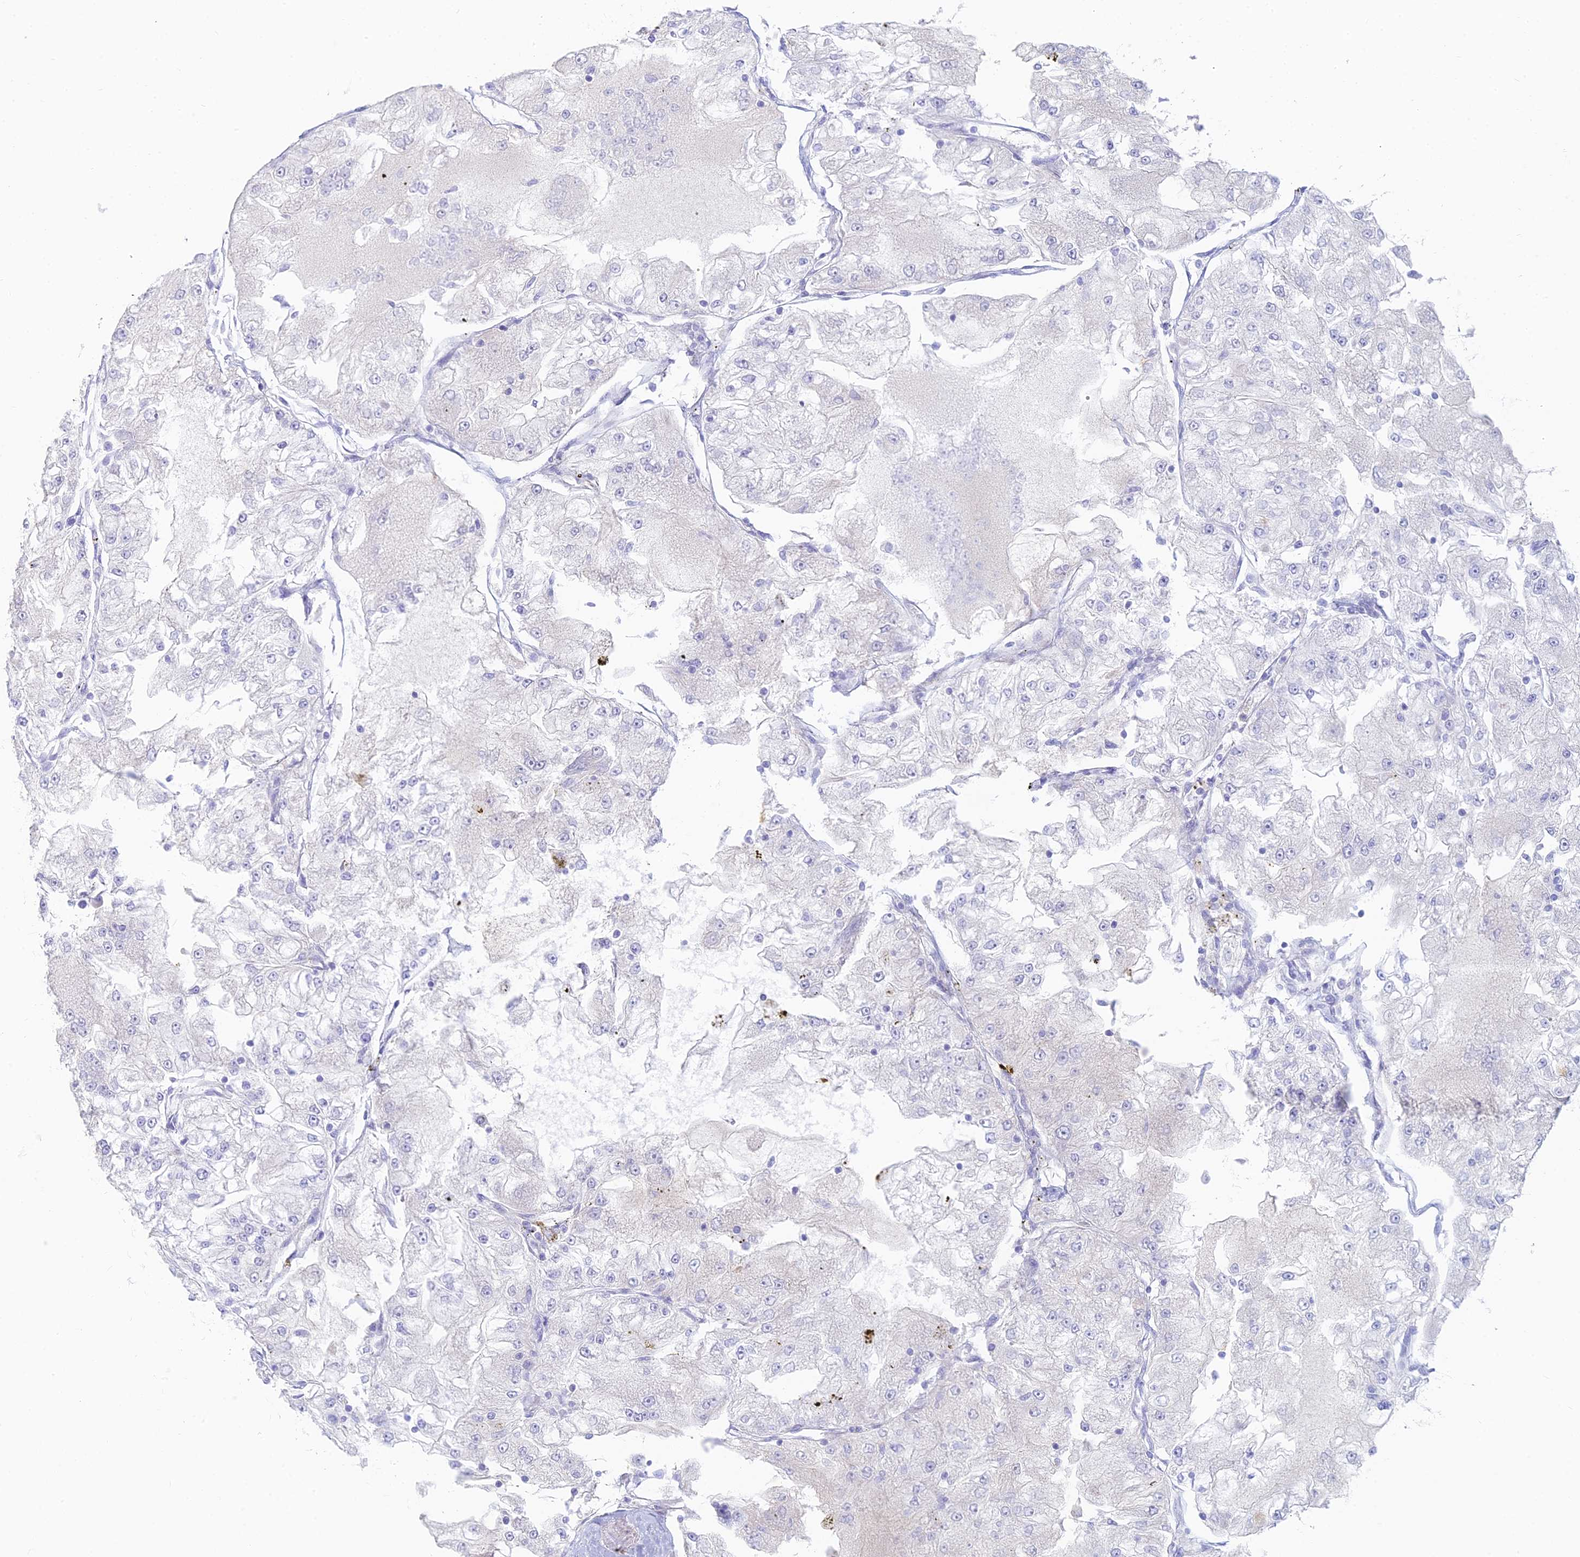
{"staining": {"intensity": "negative", "quantity": "none", "location": "none"}, "tissue": "renal cancer", "cell_type": "Tumor cells", "image_type": "cancer", "snomed": [{"axis": "morphology", "description": "Adenocarcinoma, NOS"}, {"axis": "topography", "description": "Kidney"}], "caption": "IHC image of human adenocarcinoma (renal) stained for a protein (brown), which demonstrates no positivity in tumor cells.", "gene": "STRN4", "patient": {"sex": "female", "age": 72}}